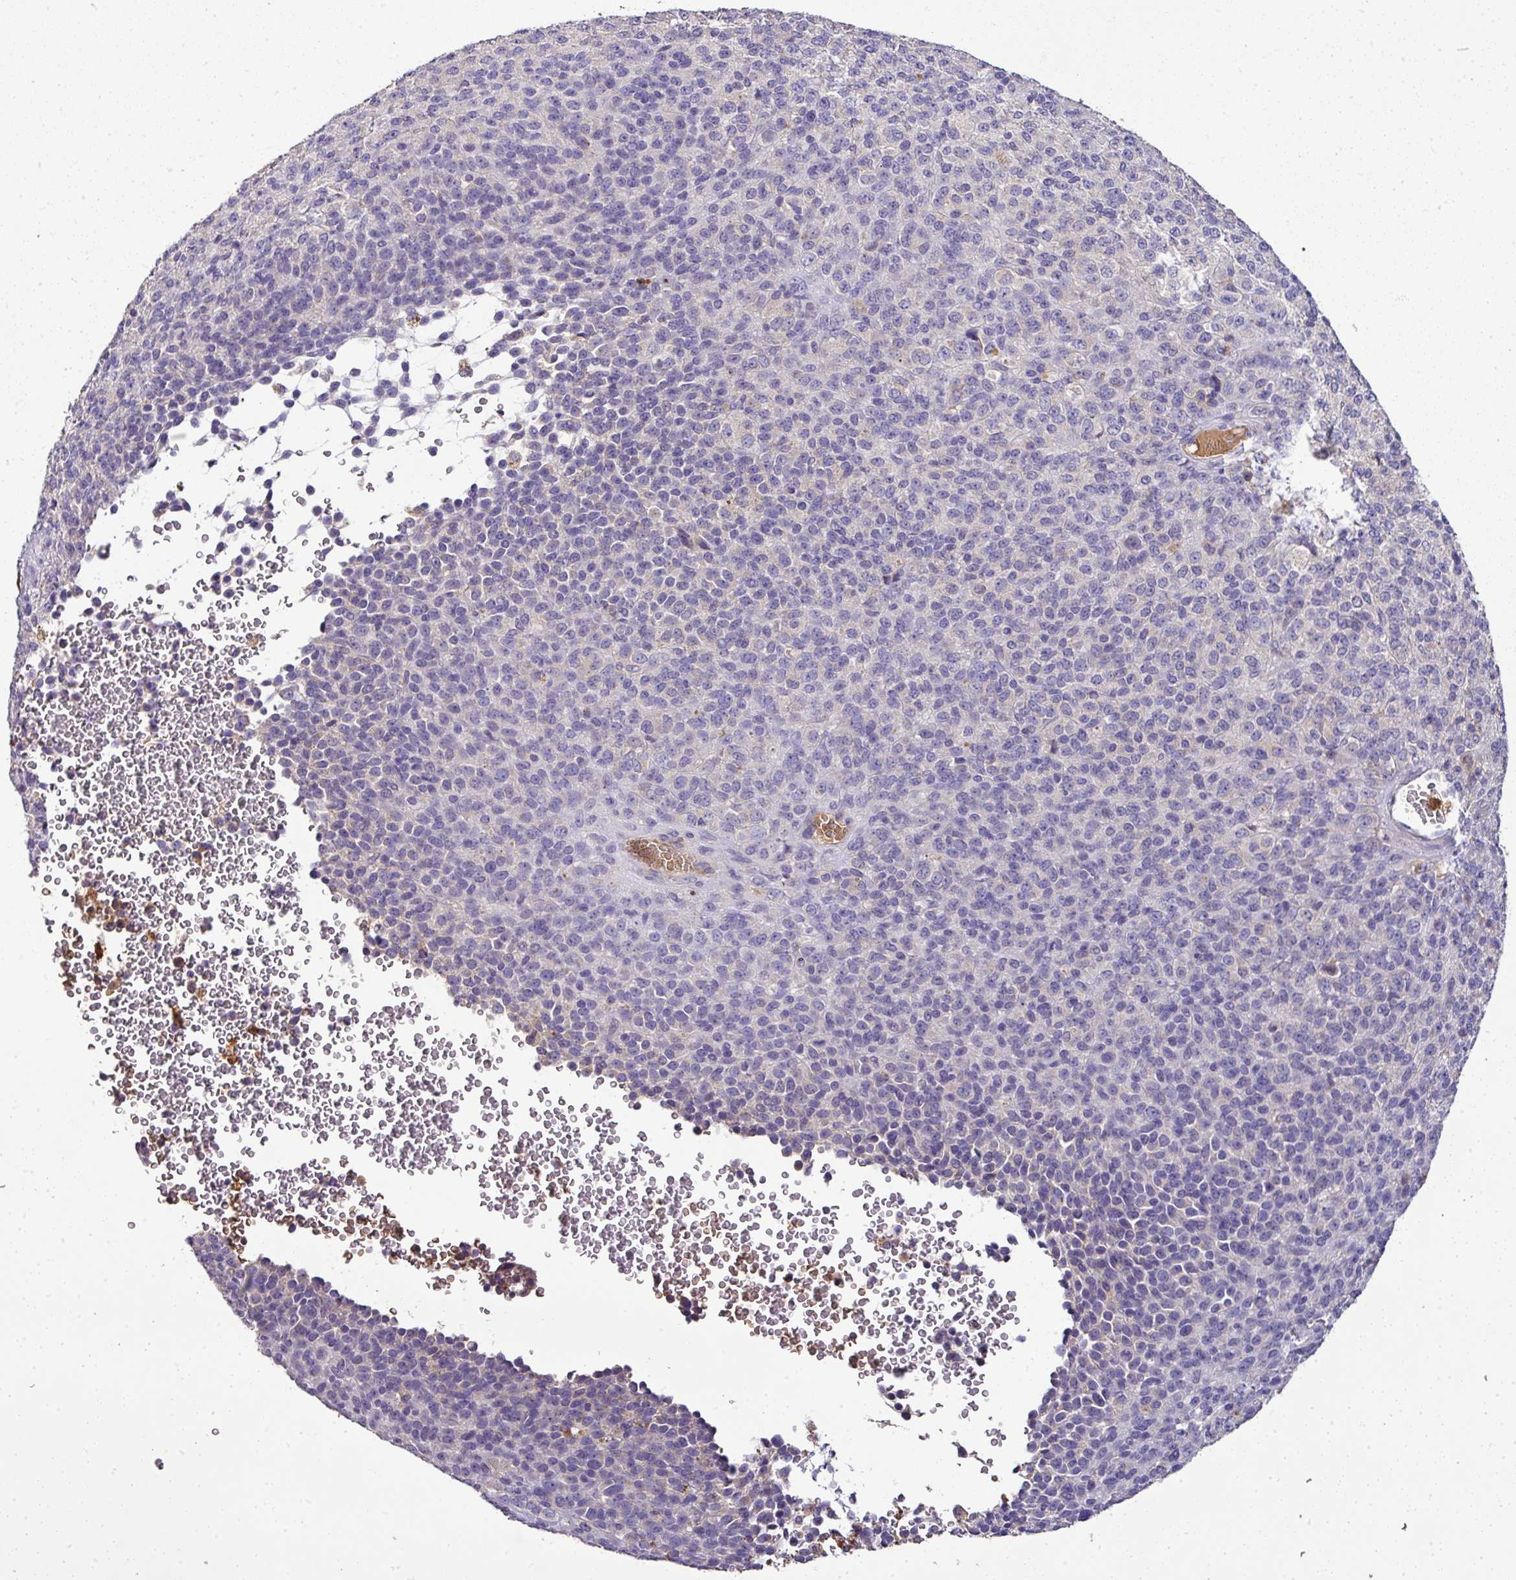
{"staining": {"intensity": "negative", "quantity": "none", "location": "none"}, "tissue": "melanoma", "cell_type": "Tumor cells", "image_type": "cancer", "snomed": [{"axis": "morphology", "description": "Malignant melanoma, Metastatic site"}, {"axis": "topography", "description": "Brain"}], "caption": "Protein analysis of malignant melanoma (metastatic site) displays no significant positivity in tumor cells. (Stains: DAB (3,3'-diaminobenzidine) IHC with hematoxylin counter stain, Microscopy: brightfield microscopy at high magnification).", "gene": "CAB39L", "patient": {"sex": "female", "age": 56}}